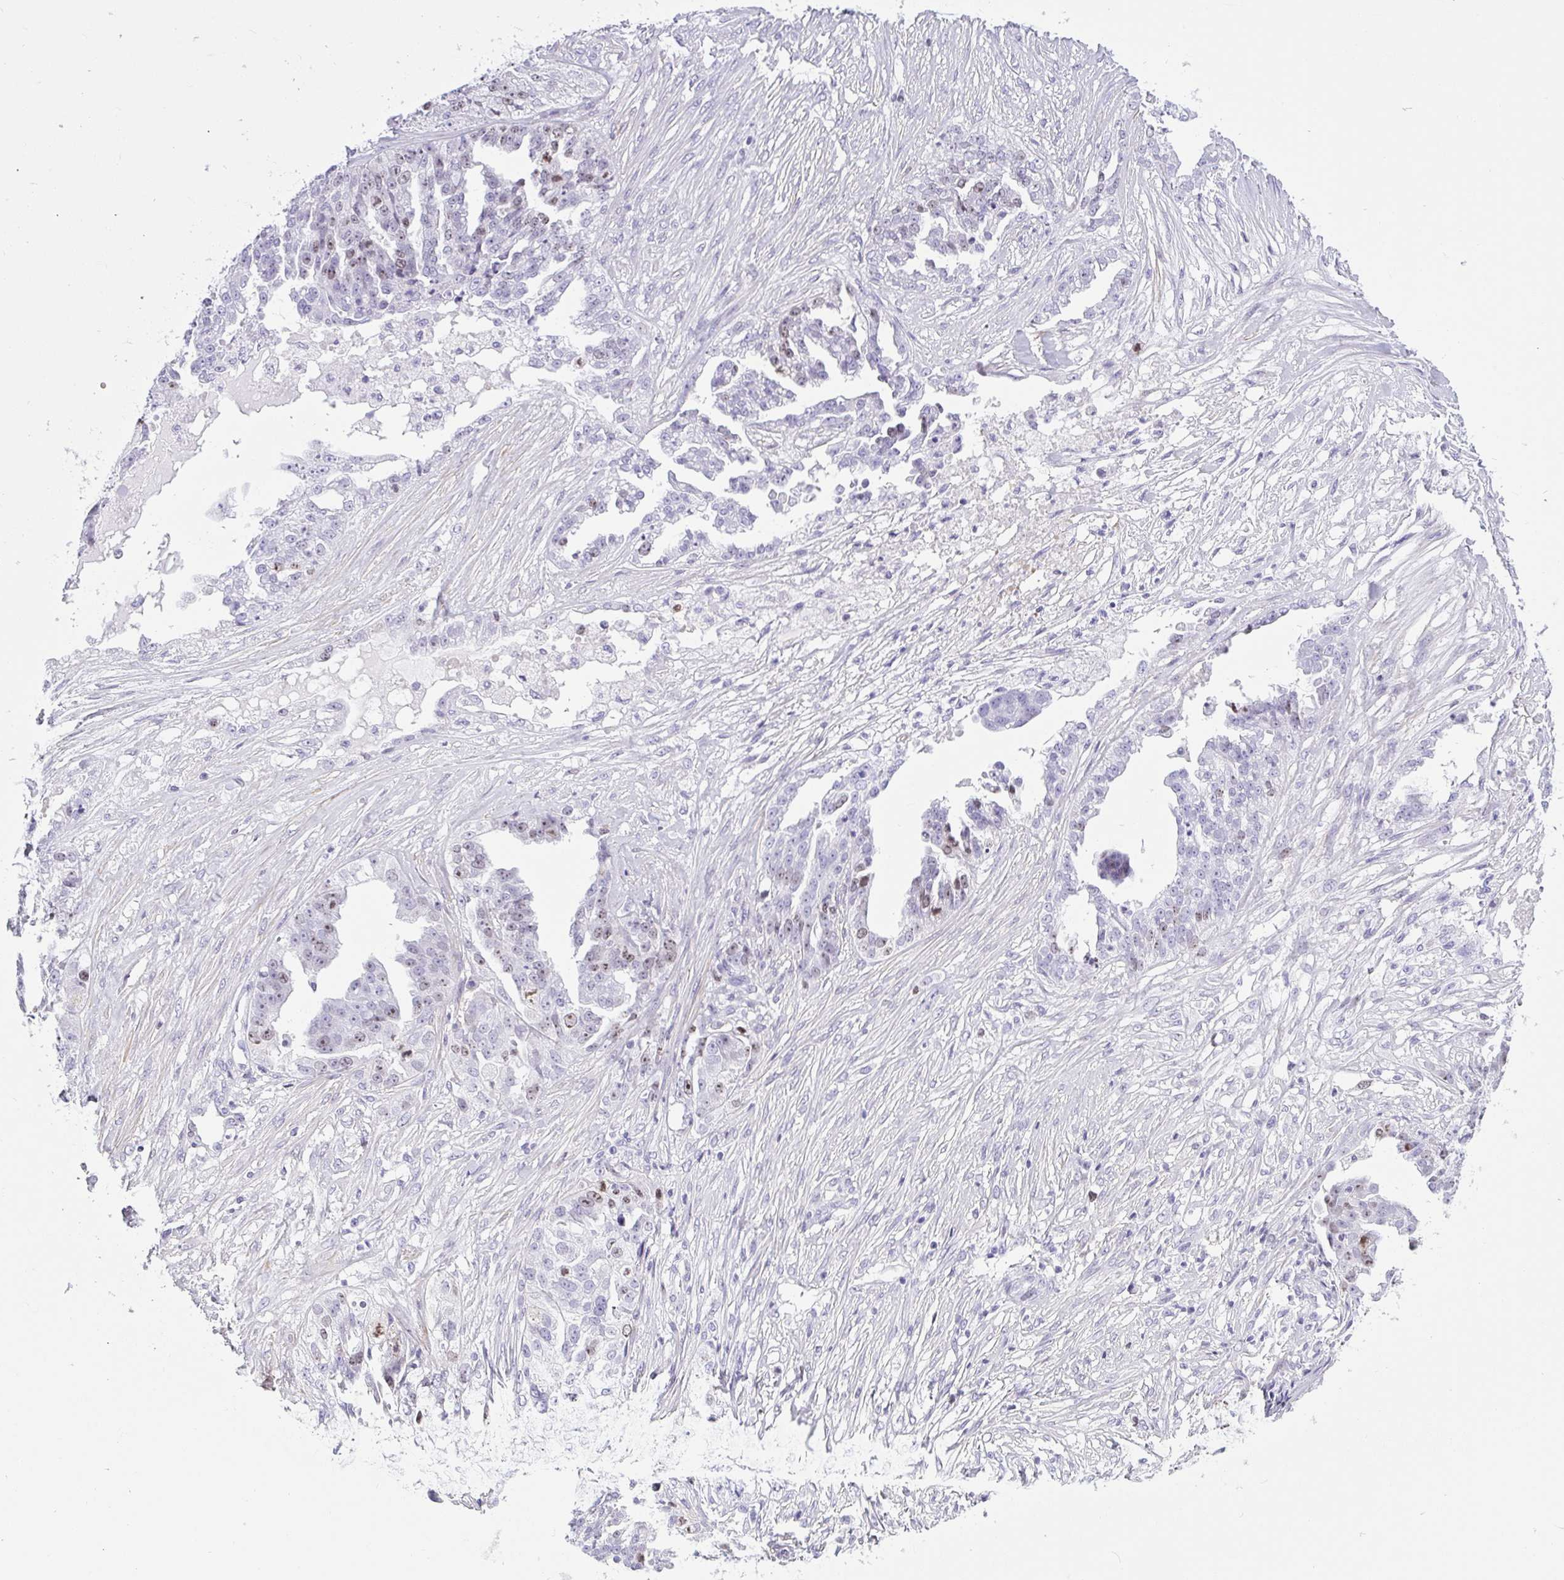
{"staining": {"intensity": "moderate", "quantity": "25%-75%", "location": "nuclear"}, "tissue": "ovarian cancer", "cell_type": "Tumor cells", "image_type": "cancer", "snomed": [{"axis": "morphology", "description": "Cystadenocarcinoma, serous, NOS"}, {"axis": "topography", "description": "Ovary"}], "caption": "High-power microscopy captured an immunohistochemistry micrograph of ovarian serous cystadenocarcinoma, revealing moderate nuclear positivity in about 25%-75% of tumor cells.", "gene": "SUZ12", "patient": {"sex": "female", "age": 58}}